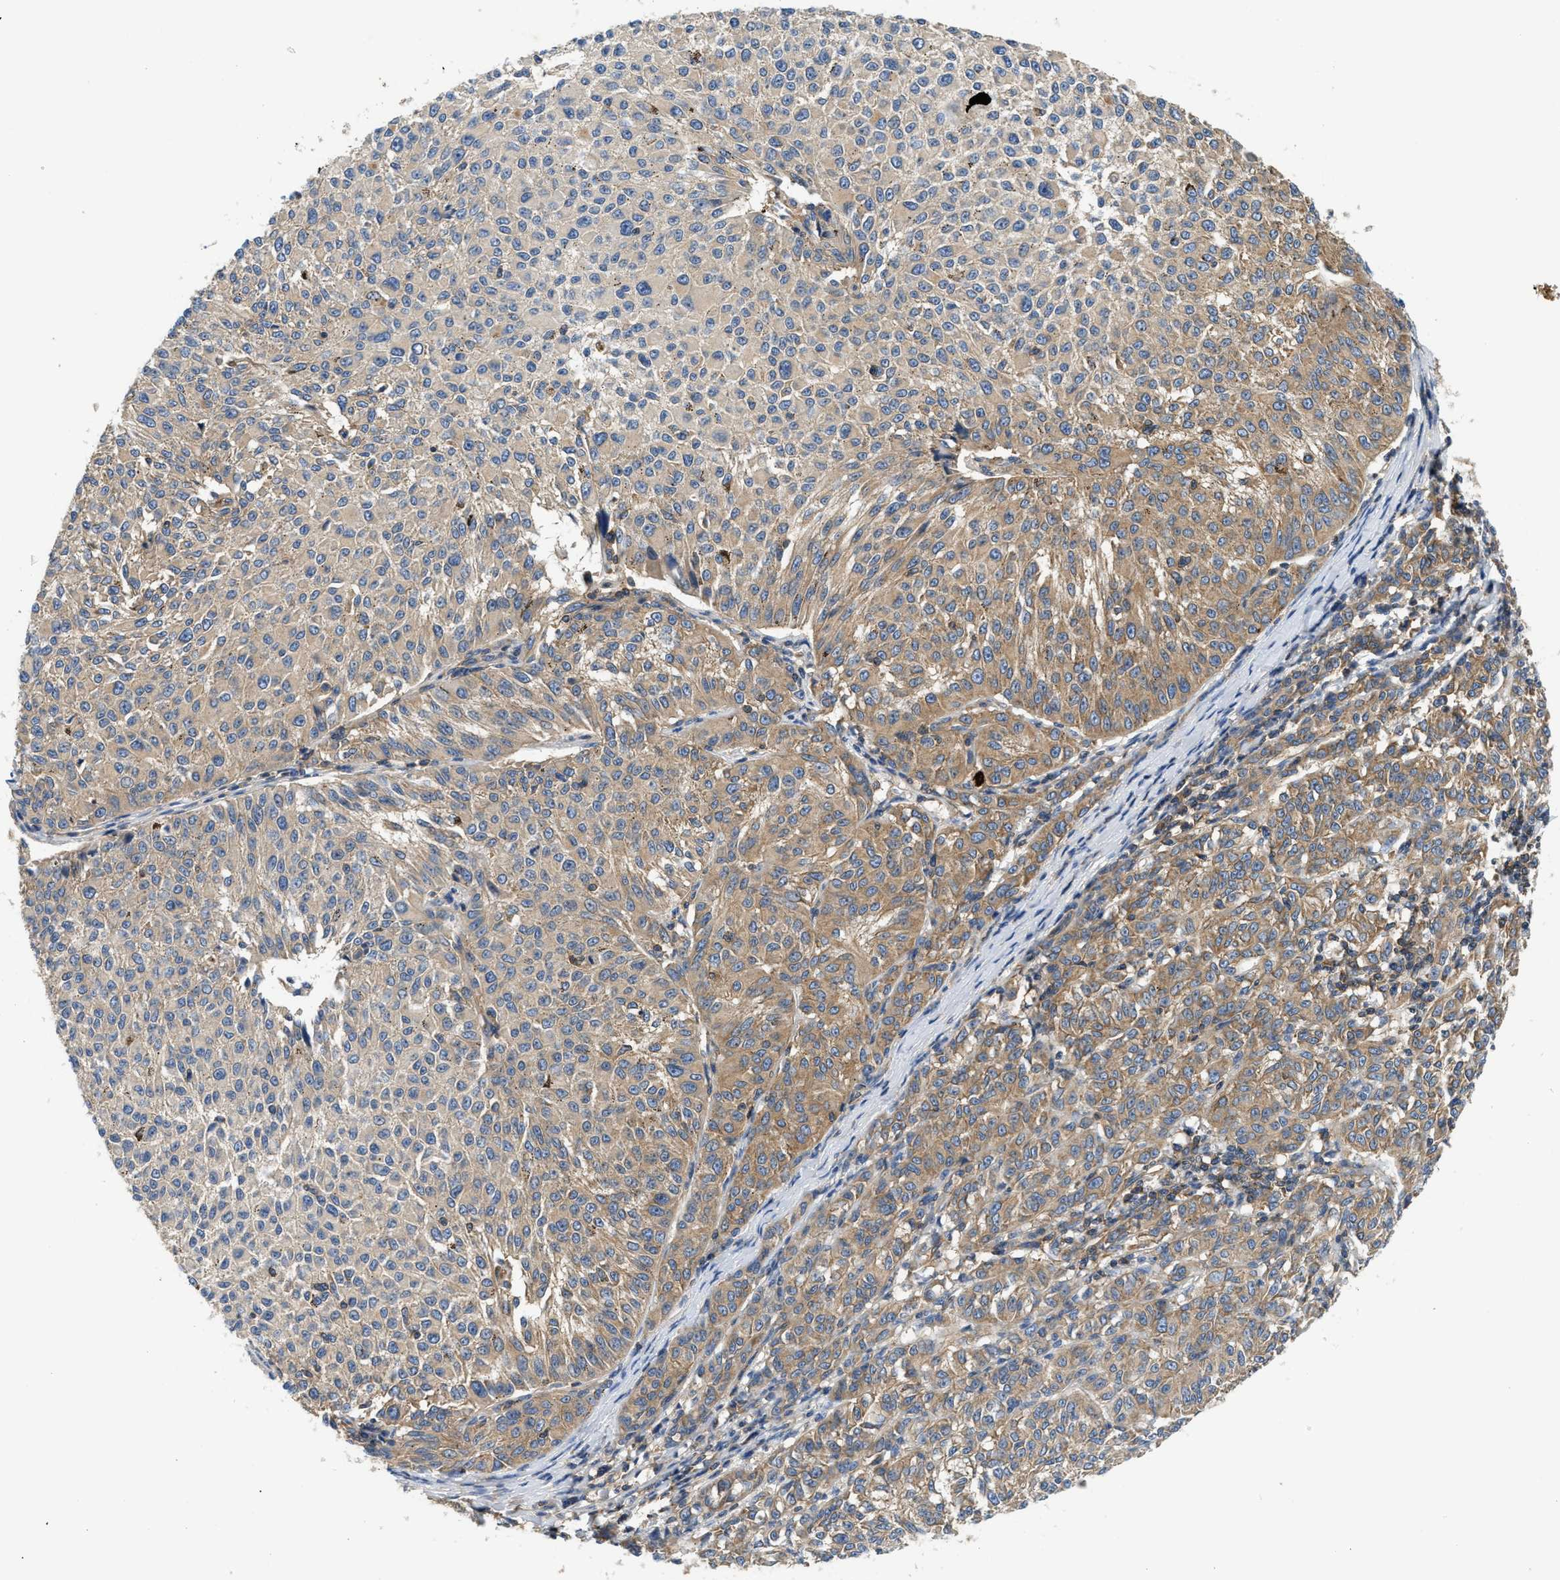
{"staining": {"intensity": "weak", "quantity": "25%-75%", "location": "cytoplasmic/membranous"}, "tissue": "melanoma", "cell_type": "Tumor cells", "image_type": "cancer", "snomed": [{"axis": "morphology", "description": "Malignant melanoma, NOS"}, {"axis": "topography", "description": "Skin"}], "caption": "Immunohistochemistry (IHC) photomicrograph of malignant melanoma stained for a protein (brown), which displays low levels of weak cytoplasmic/membranous staining in approximately 25%-75% of tumor cells.", "gene": "SAMD9L", "patient": {"sex": "female", "age": 72}}